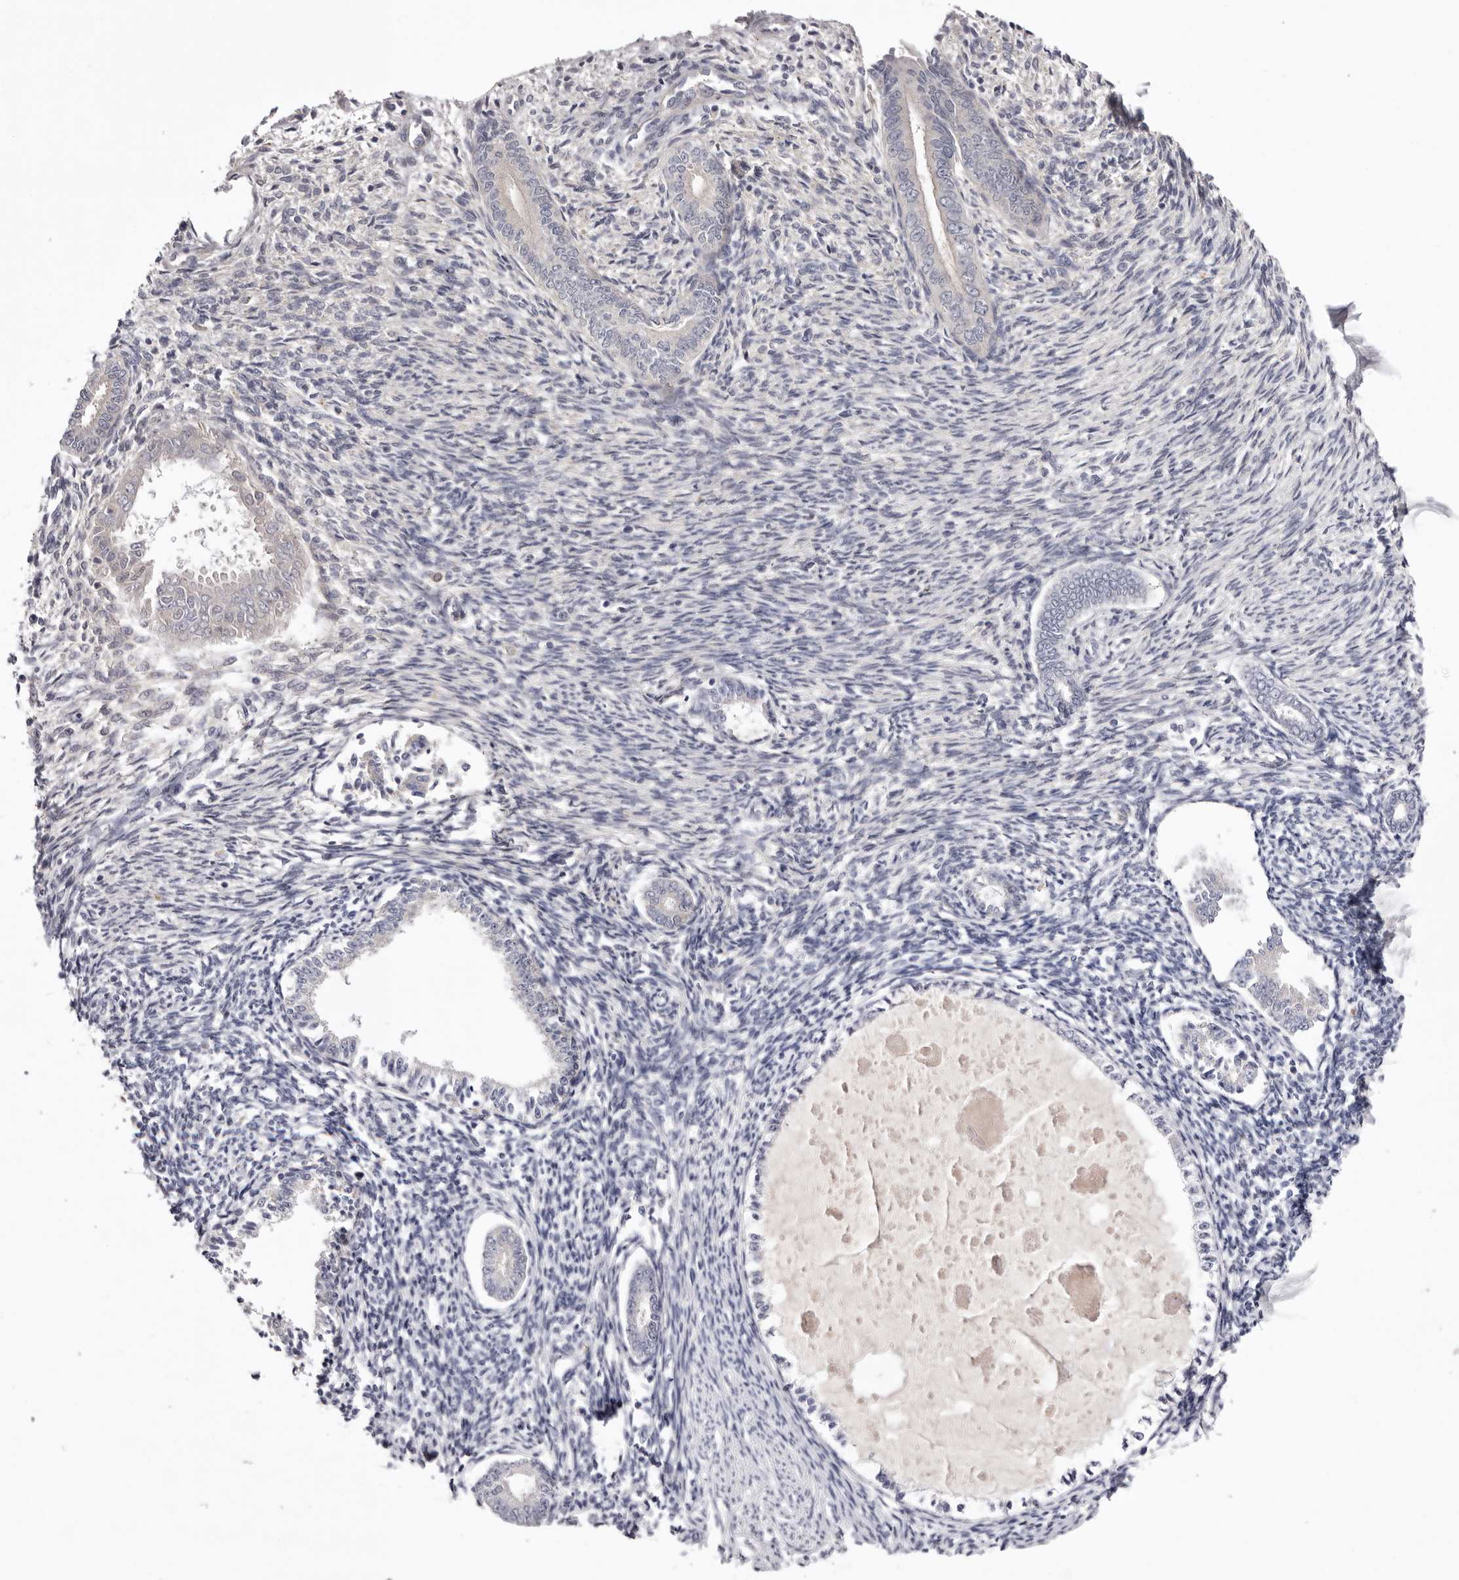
{"staining": {"intensity": "negative", "quantity": "none", "location": "none"}, "tissue": "endometrium", "cell_type": "Cells in endometrial stroma", "image_type": "normal", "snomed": [{"axis": "morphology", "description": "Normal tissue, NOS"}, {"axis": "topography", "description": "Endometrium"}], "caption": "Normal endometrium was stained to show a protein in brown. There is no significant expression in cells in endometrial stroma. (Immunohistochemistry, brightfield microscopy, high magnification).", "gene": "LMLN", "patient": {"sex": "female", "age": 56}}